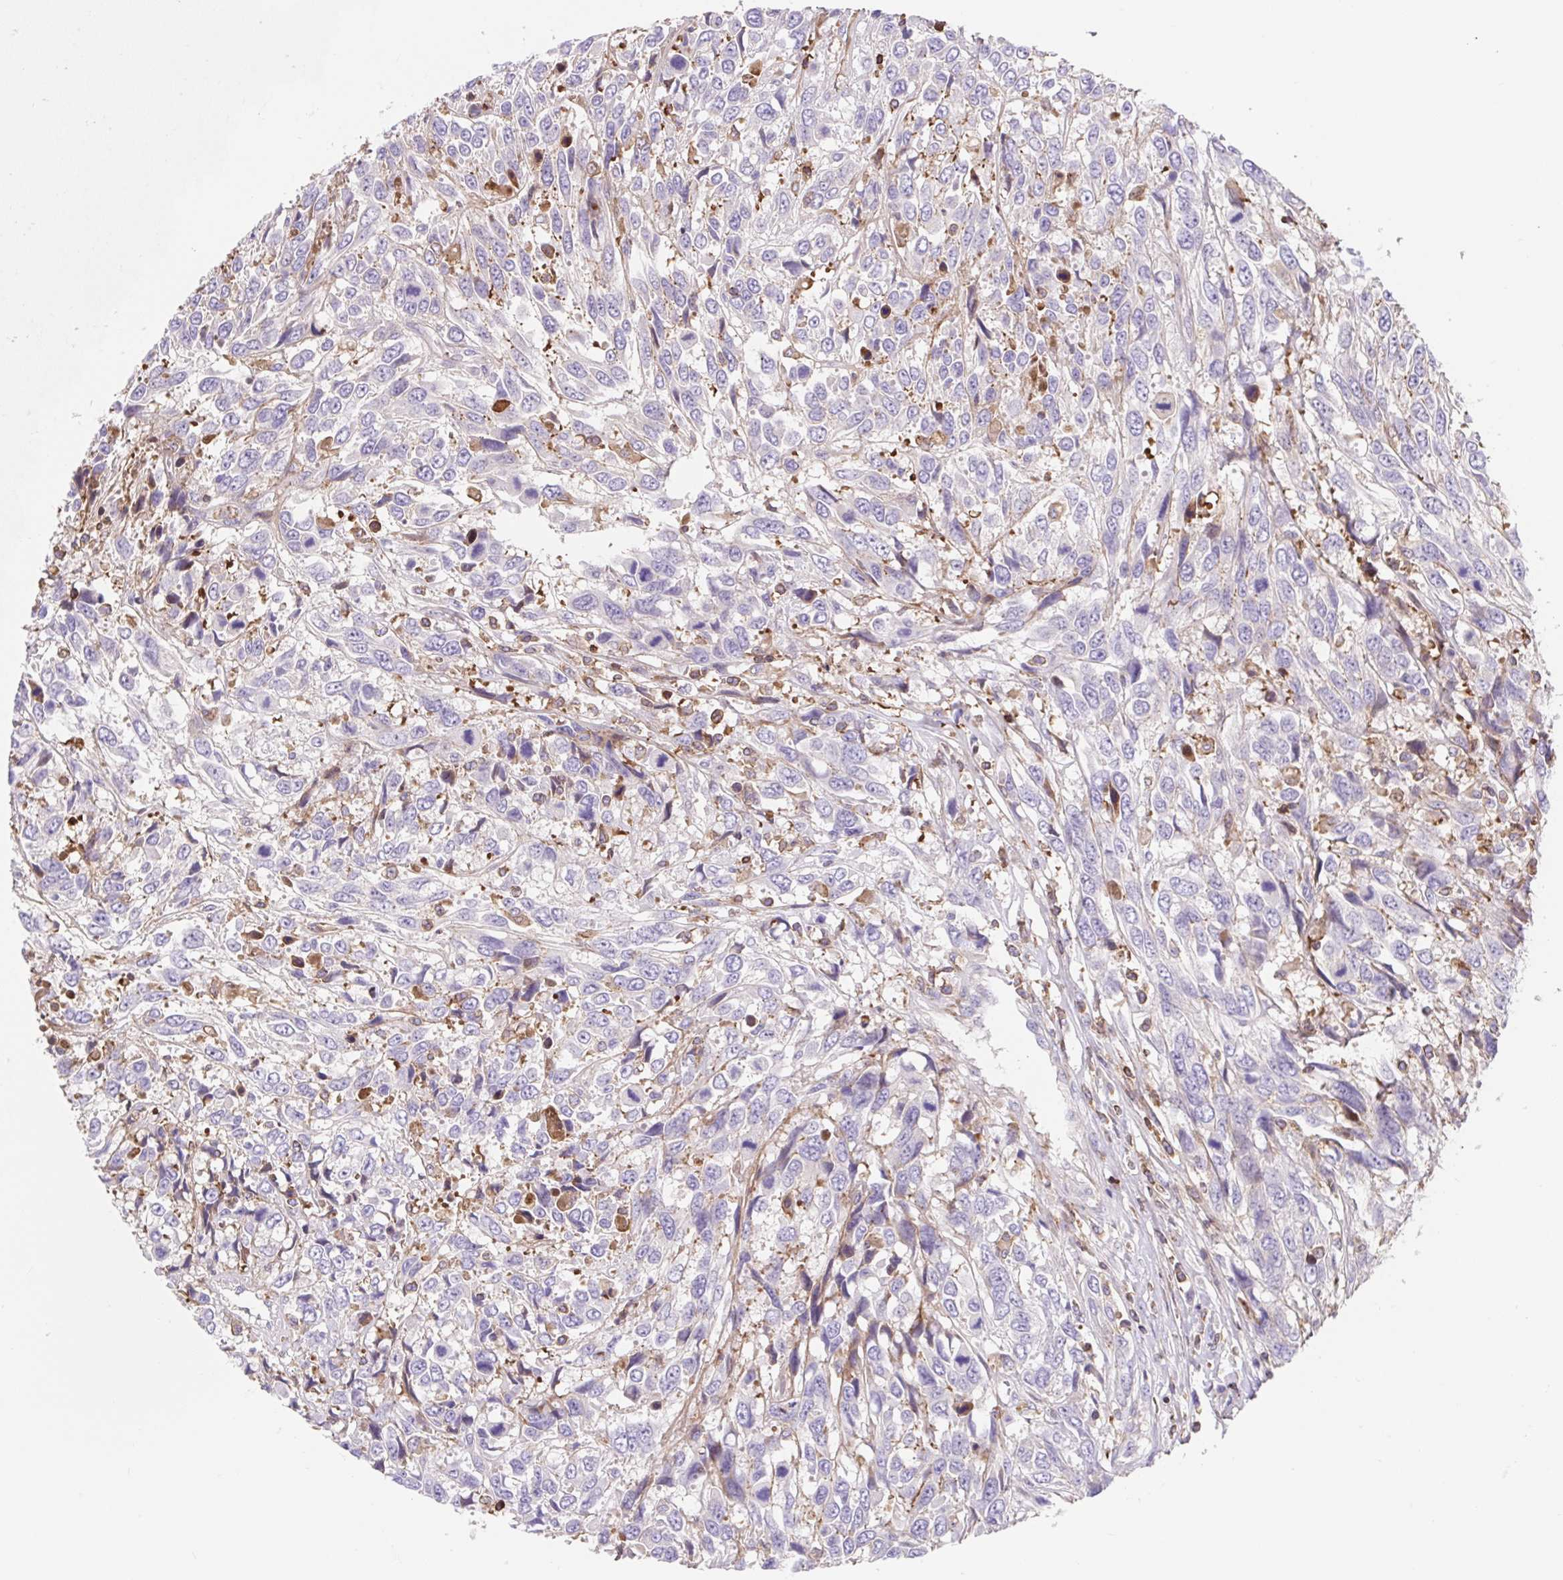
{"staining": {"intensity": "negative", "quantity": "none", "location": "none"}, "tissue": "urothelial cancer", "cell_type": "Tumor cells", "image_type": "cancer", "snomed": [{"axis": "morphology", "description": "Urothelial carcinoma, High grade"}, {"axis": "topography", "description": "Urinary bladder"}], "caption": "High-grade urothelial carcinoma was stained to show a protein in brown. There is no significant staining in tumor cells.", "gene": "TPRG1", "patient": {"sex": "female", "age": 70}}